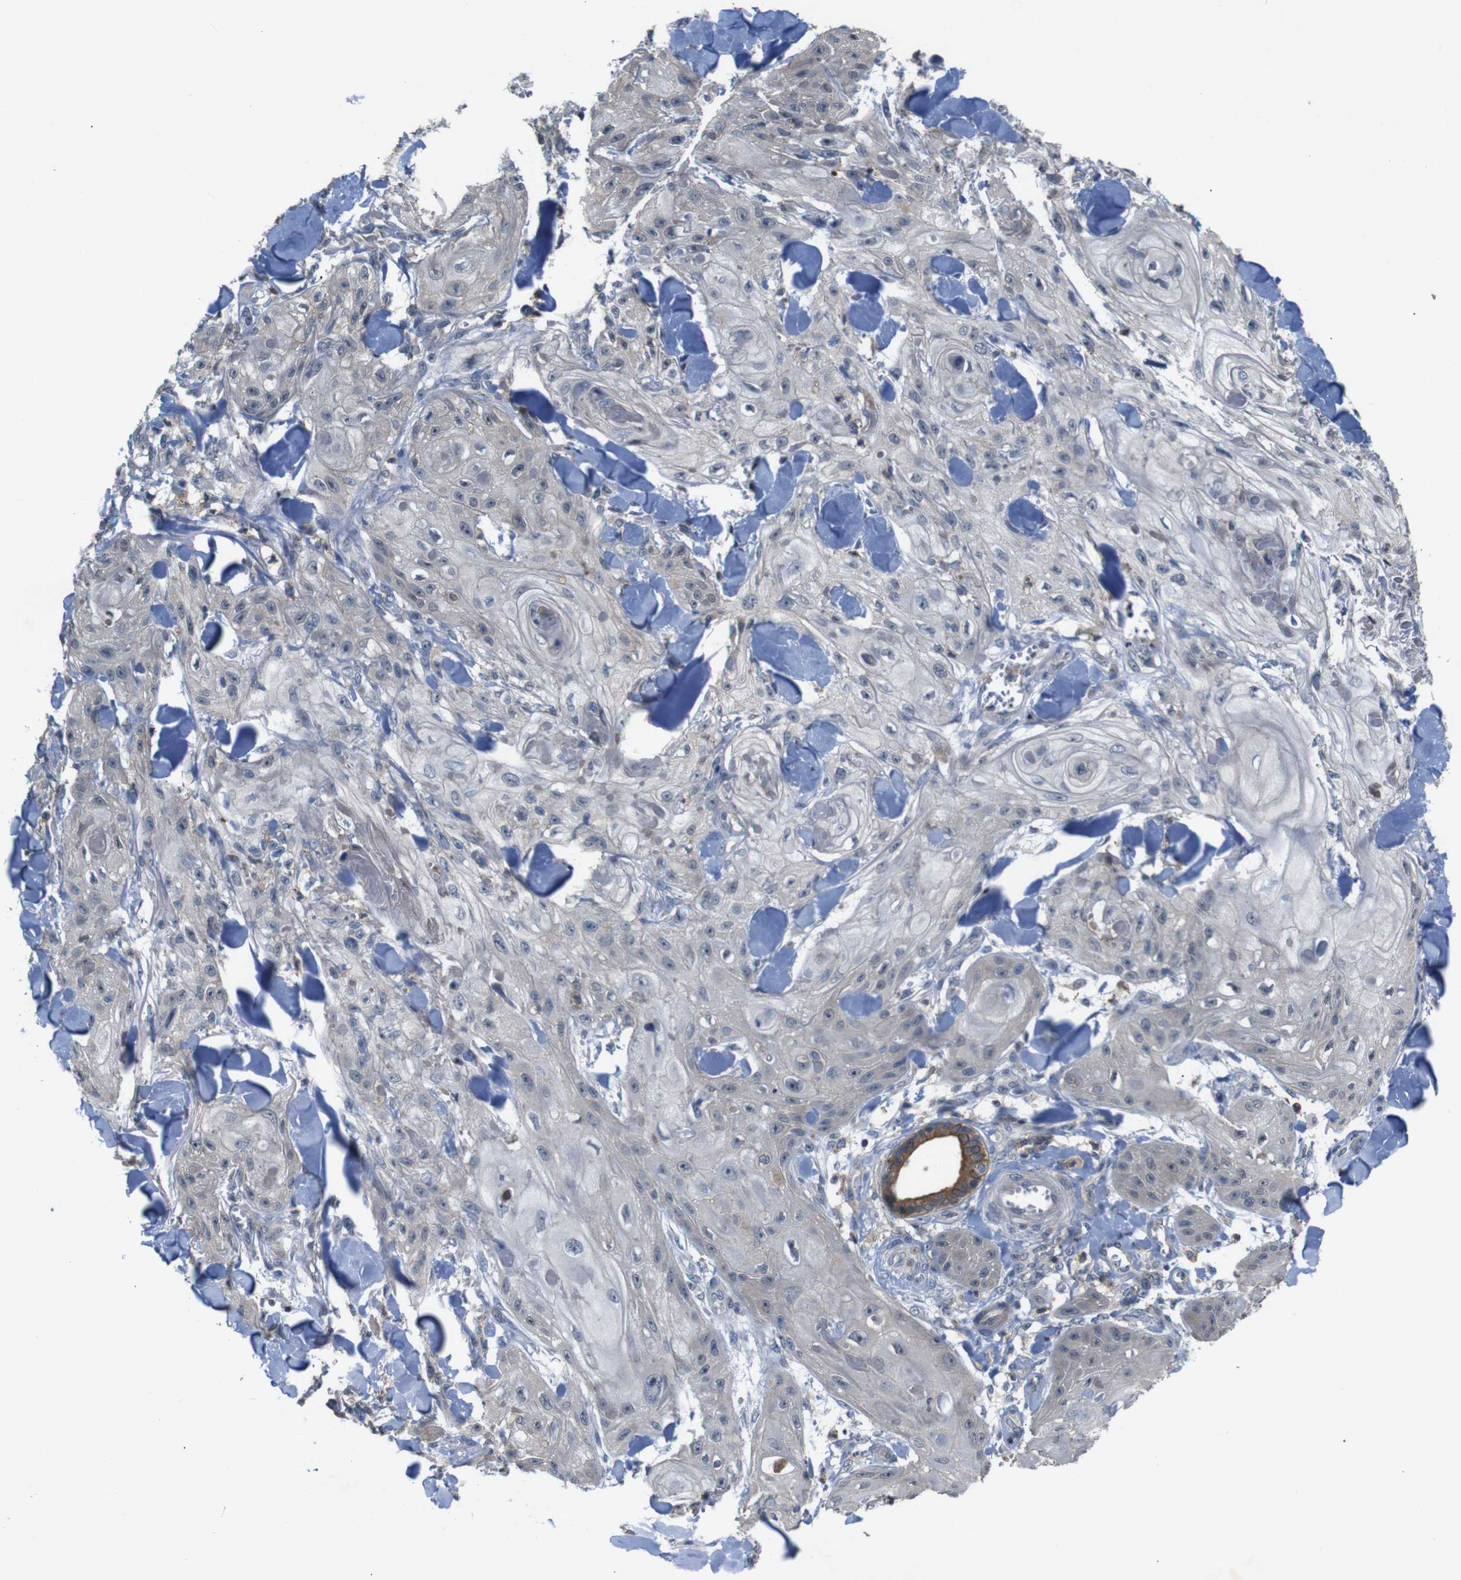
{"staining": {"intensity": "negative", "quantity": "none", "location": "none"}, "tissue": "skin cancer", "cell_type": "Tumor cells", "image_type": "cancer", "snomed": [{"axis": "morphology", "description": "Squamous cell carcinoma, NOS"}, {"axis": "topography", "description": "Skin"}], "caption": "The photomicrograph exhibits no staining of tumor cells in skin squamous cell carcinoma. (DAB immunohistochemistry (IHC) with hematoxylin counter stain).", "gene": "BRWD3", "patient": {"sex": "male", "age": 74}}